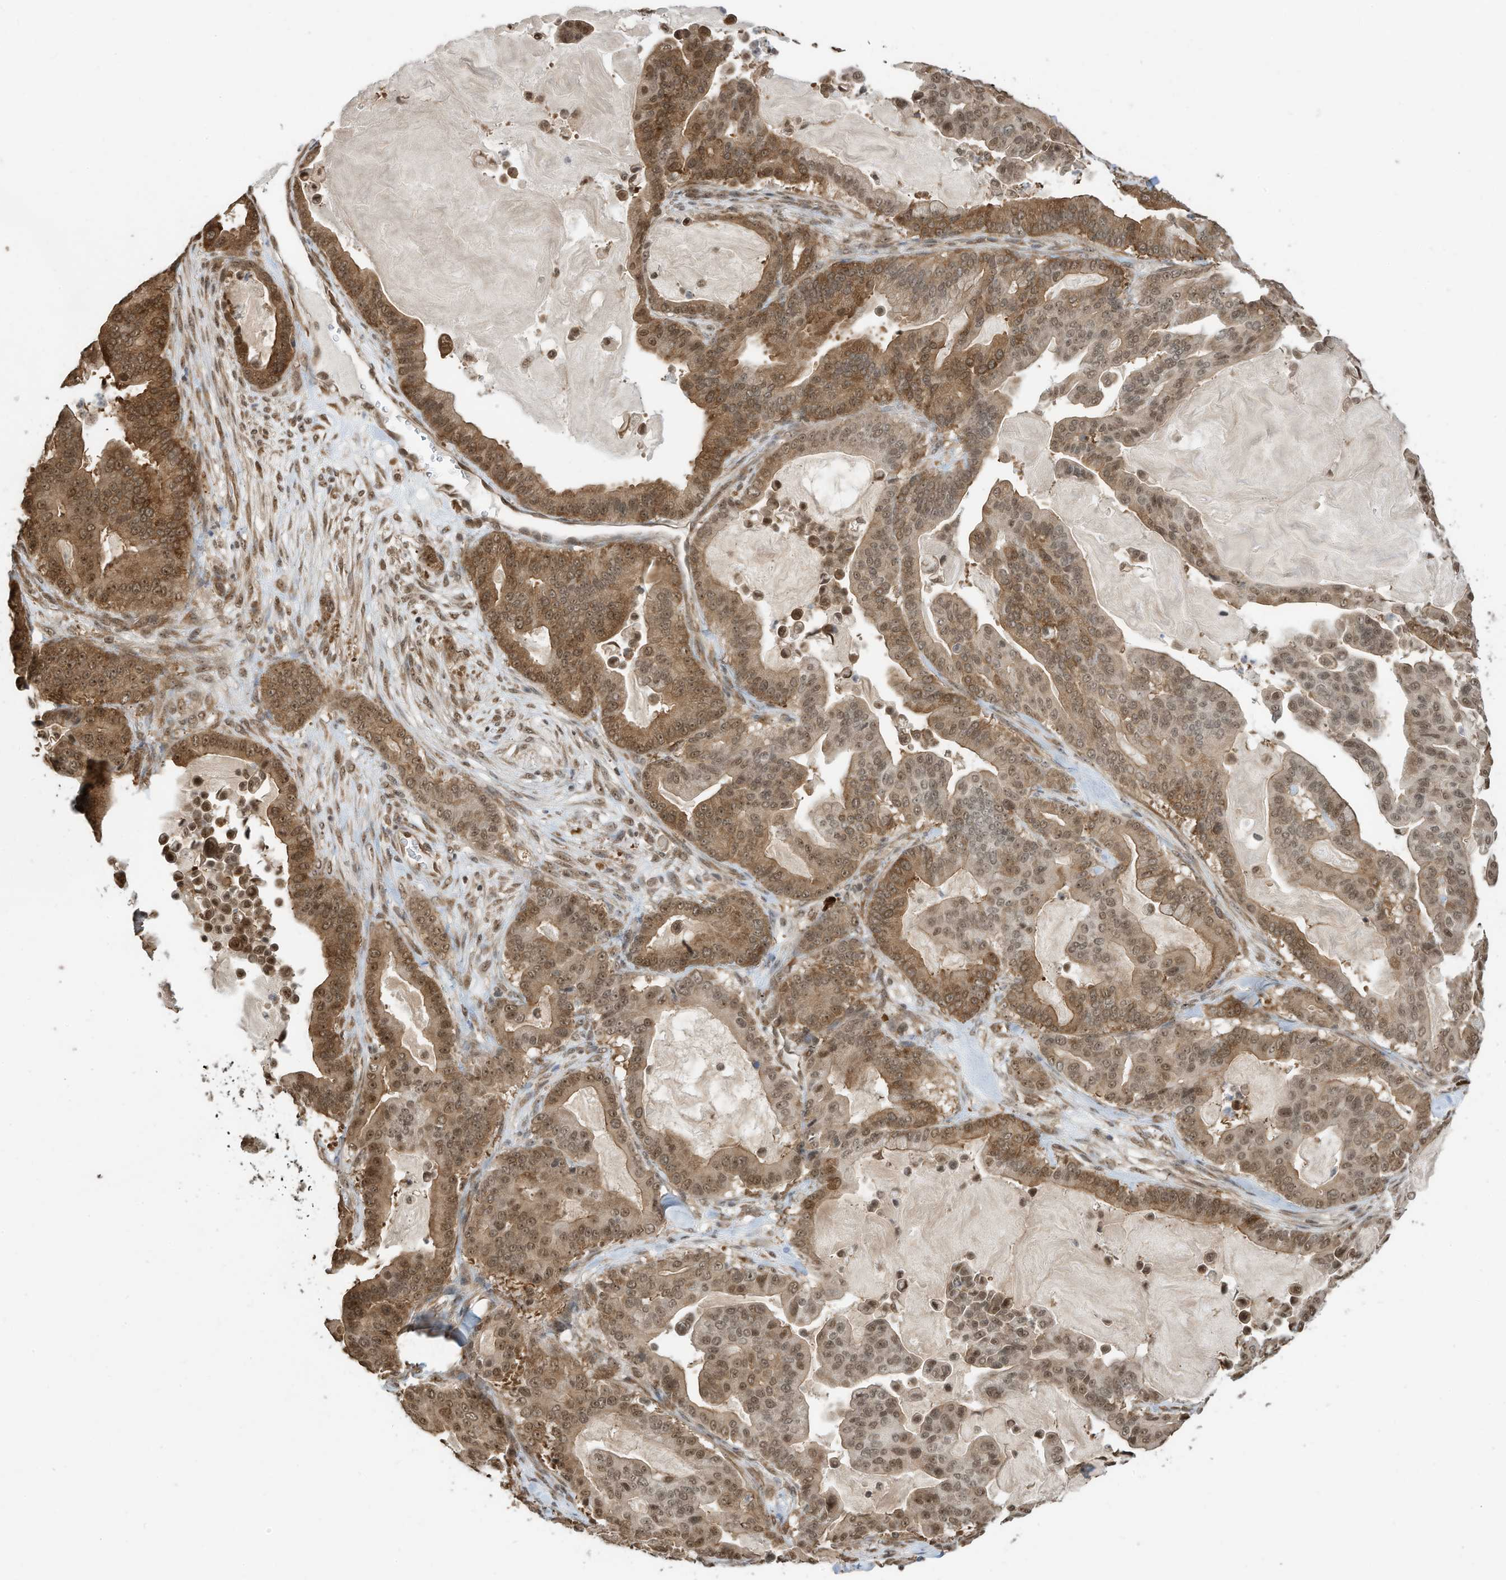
{"staining": {"intensity": "moderate", "quantity": ">75%", "location": "cytoplasmic/membranous,nuclear"}, "tissue": "pancreatic cancer", "cell_type": "Tumor cells", "image_type": "cancer", "snomed": [{"axis": "morphology", "description": "Adenocarcinoma, NOS"}, {"axis": "topography", "description": "Pancreas"}], "caption": "Brown immunohistochemical staining in adenocarcinoma (pancreatic) exhibits moderate cytoplasmic/membranous and nuclear expression in approximately >75% of tumor cells.", "gene": "ZNF195", "patient": {"sex": "male", "age": 63}}